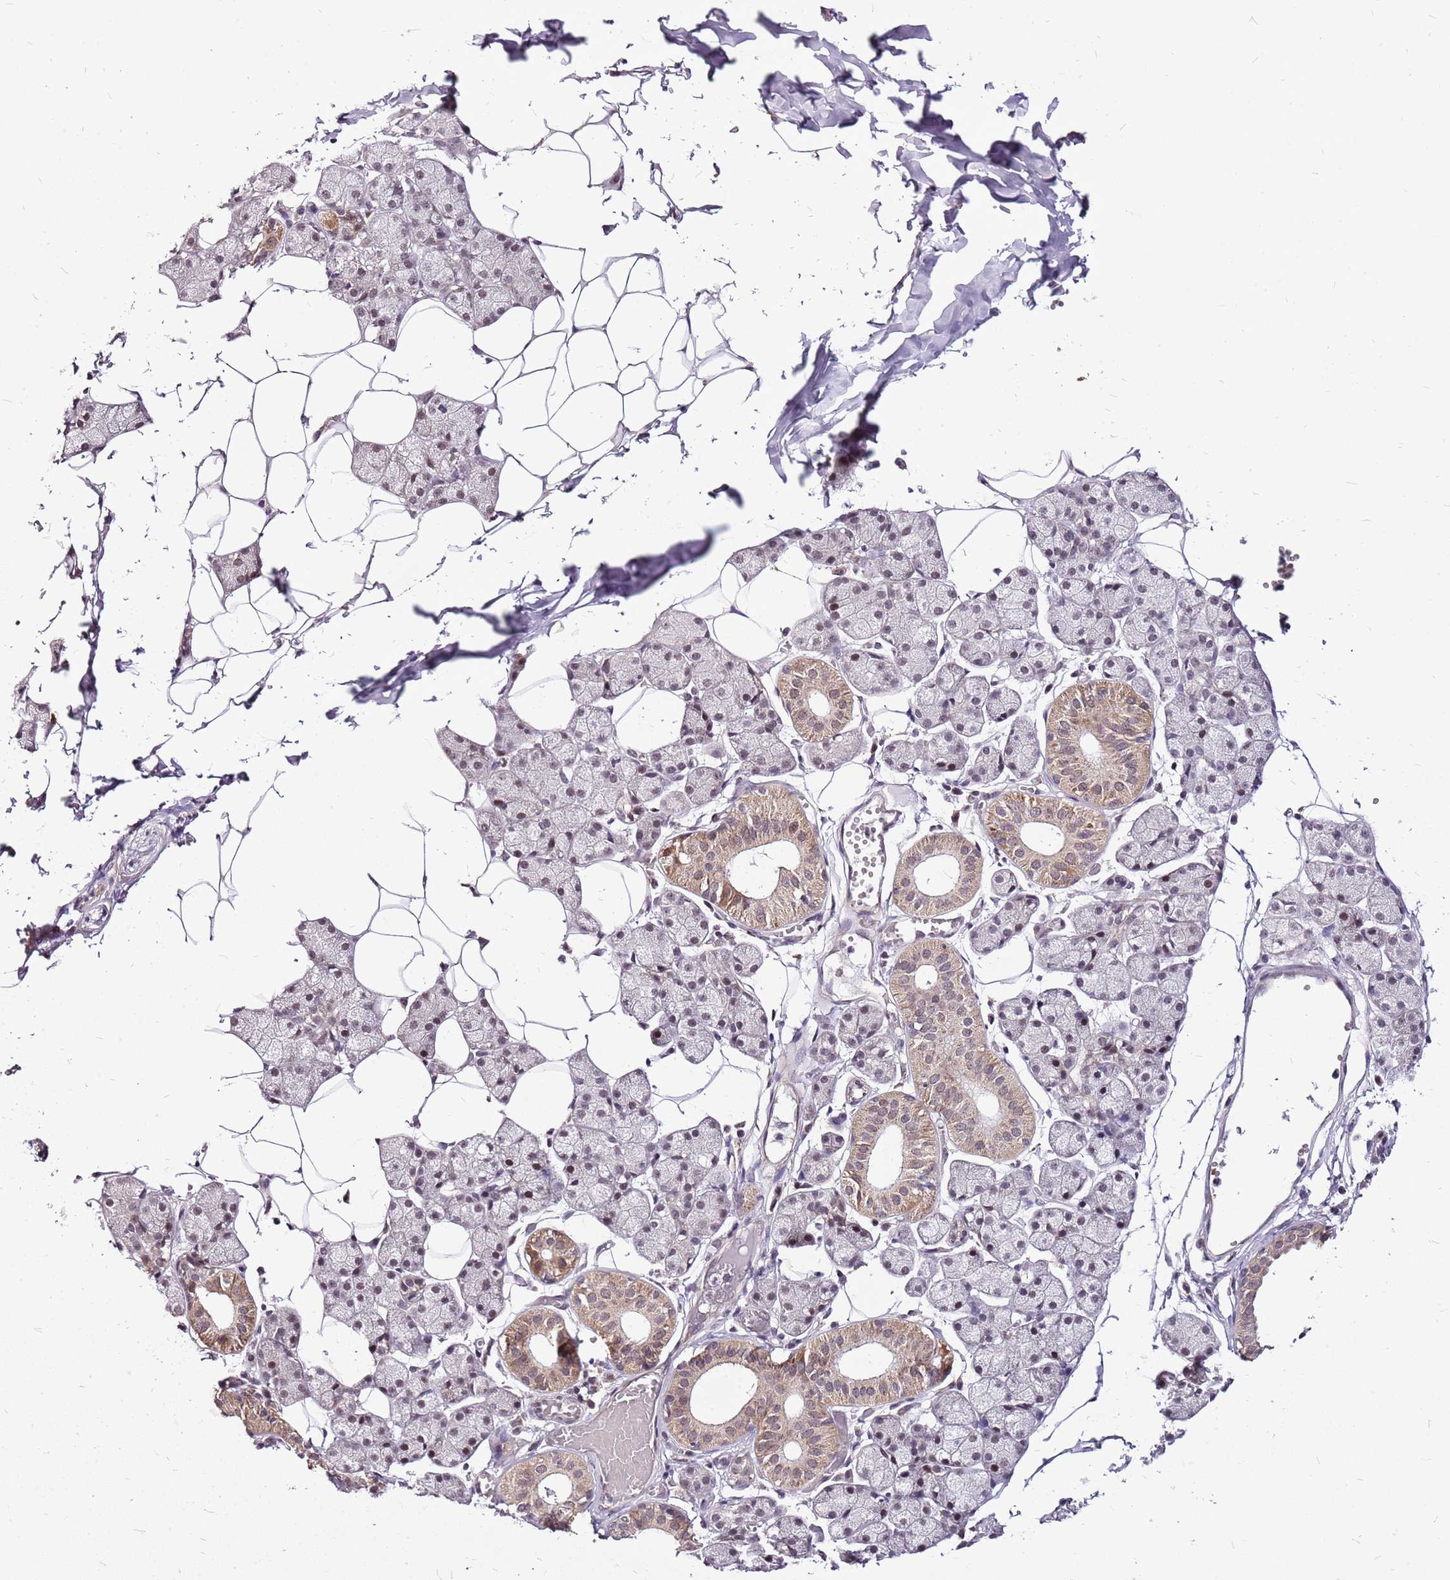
{"staining": {"intensity": "strong", "quantity": "<25%", "location": "cytoplasmic/membranous,nuclear"}, "tissue": "salivary gland", "cell_type": "Glandular cells", "image_type": "normal", "snomed": [{"axis": "morphology", "description": "Normal tissue, NOS"}, {"axis": "topography", "description": "Salivary gland"}], "caption": "Human salivary gland stained for a protein (brown) demonstrates strong cytoplasmic/membranous,nuclear positive staining in approximately <25% of glandular cells.", "gene": "CCDC166", "patient": {"sex": "female", "age": 33}}